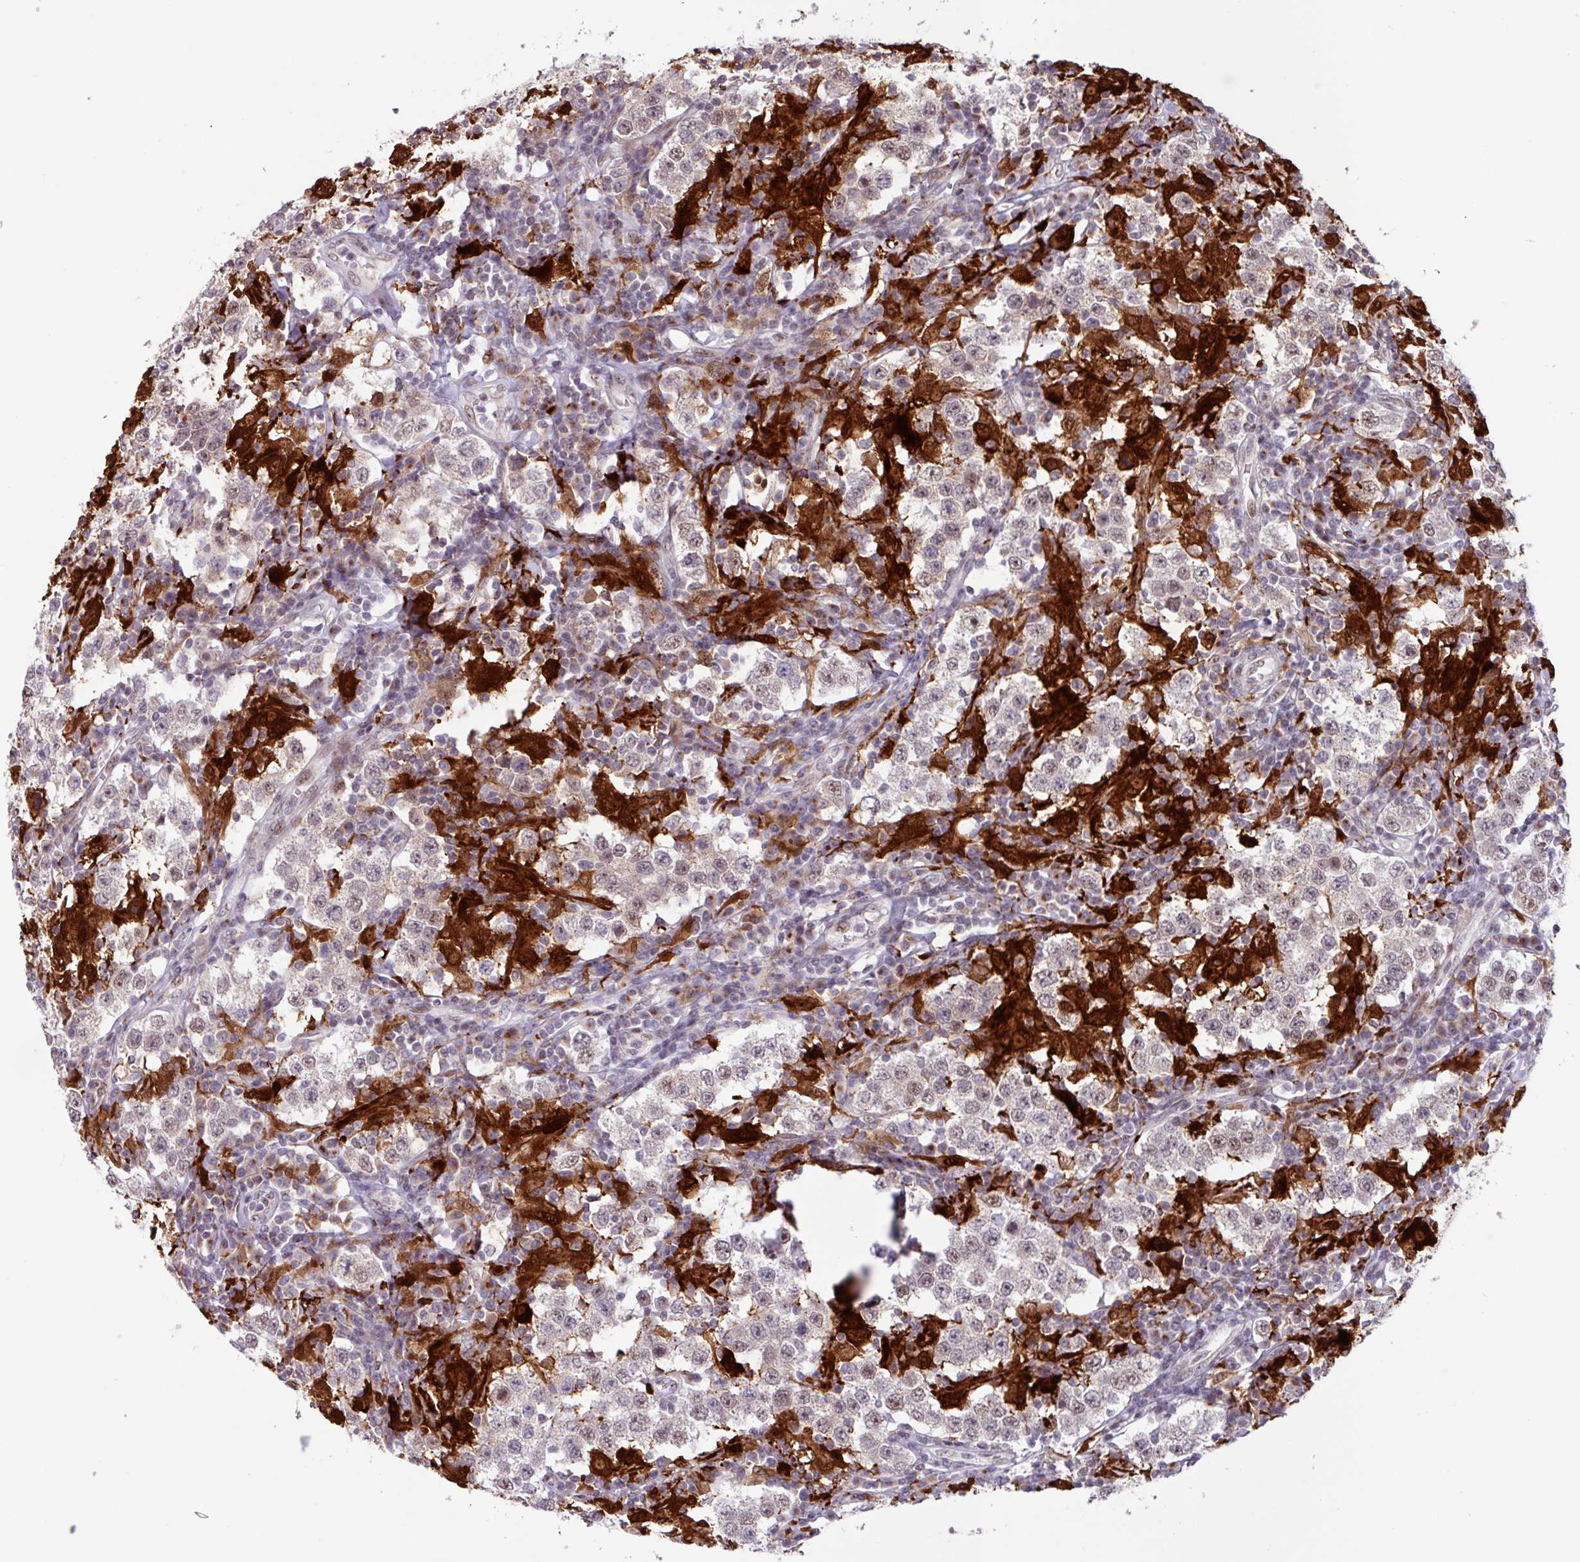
{"staining": {"intensity": "moderate", "quantity": "25%-75%", "location": "nuclear"}, "tissue": "testis cancer", "cell_type": "Tumor cells", "image_type": "cancer", "snomed": [{"axis": "morphology", "description": "Seminoma, NOS"}, {"axis": "morphology", "description": "Carcinoma, Embryonal, NOS"}, {"axis": "topography", "description": "Testis"}], "caption": "Testis embryonal carcinoma stained with a protein marker demonstrates moderate staining in tumor cells.", "gene": "BRD3", "patient": {"sex": "male", "age": 41}}